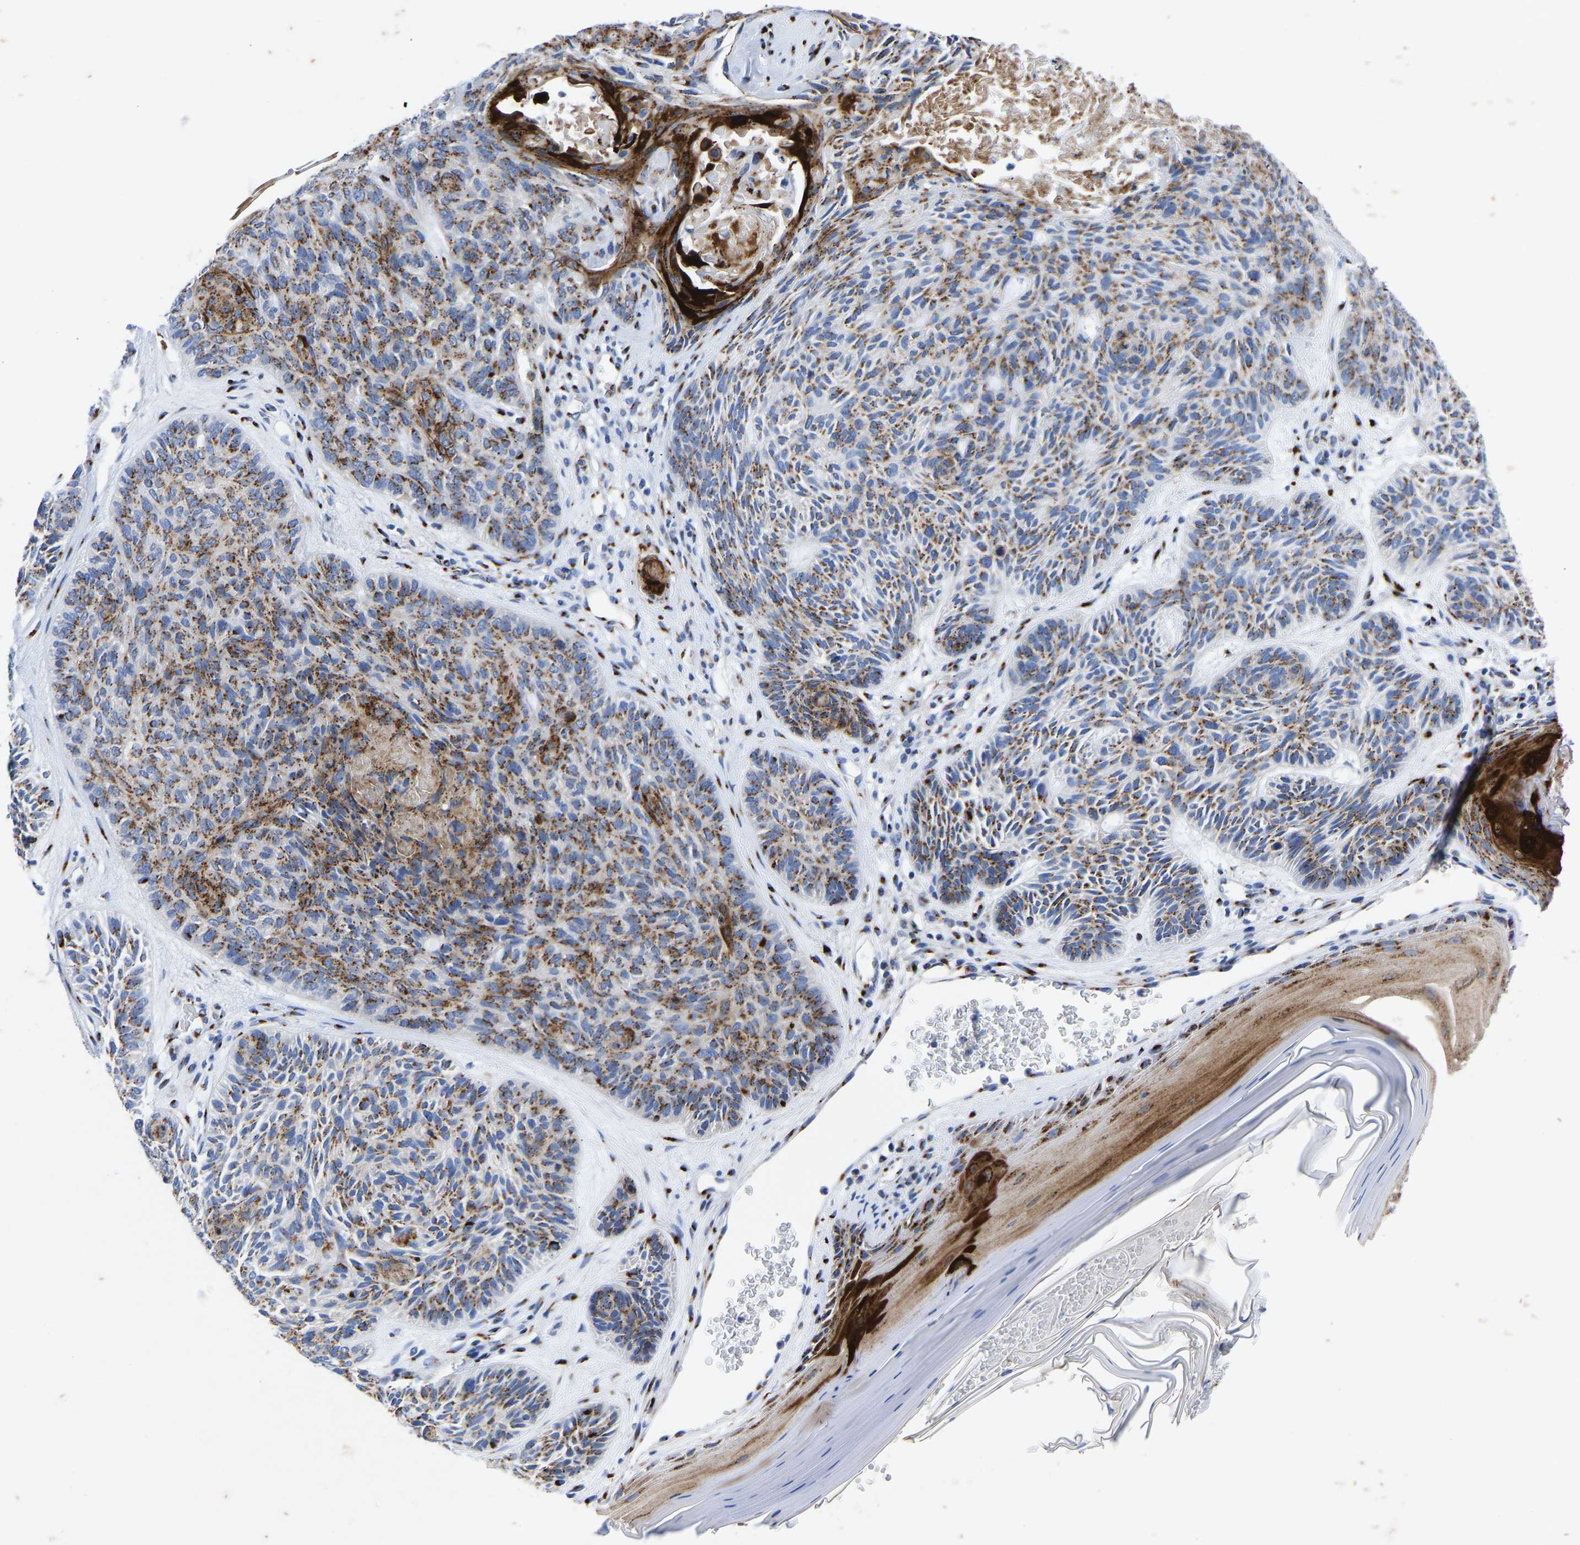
{"staining": {"intensity": "moderate", "quantity": ">75%", "location": "cytoplasmic/membranous"}, "tissue": "skin cancer", "cell_type": "Tumor cells", "image_type": "cancer", "snomed": [{"axis": "morphology", "description": "Basal cell carcinoma"}, {"axis": "topography", "description": "Skin"}], "caption": "DAB immunohistochemical staining of human skin cancer (basal cell carcinoma) reveals moderate cytoplasmic/membranous protein positivity in approximately >75% of tumor cells.", "gene": "TMEM87A", "patient": {"sex": "male", "age": 55}}